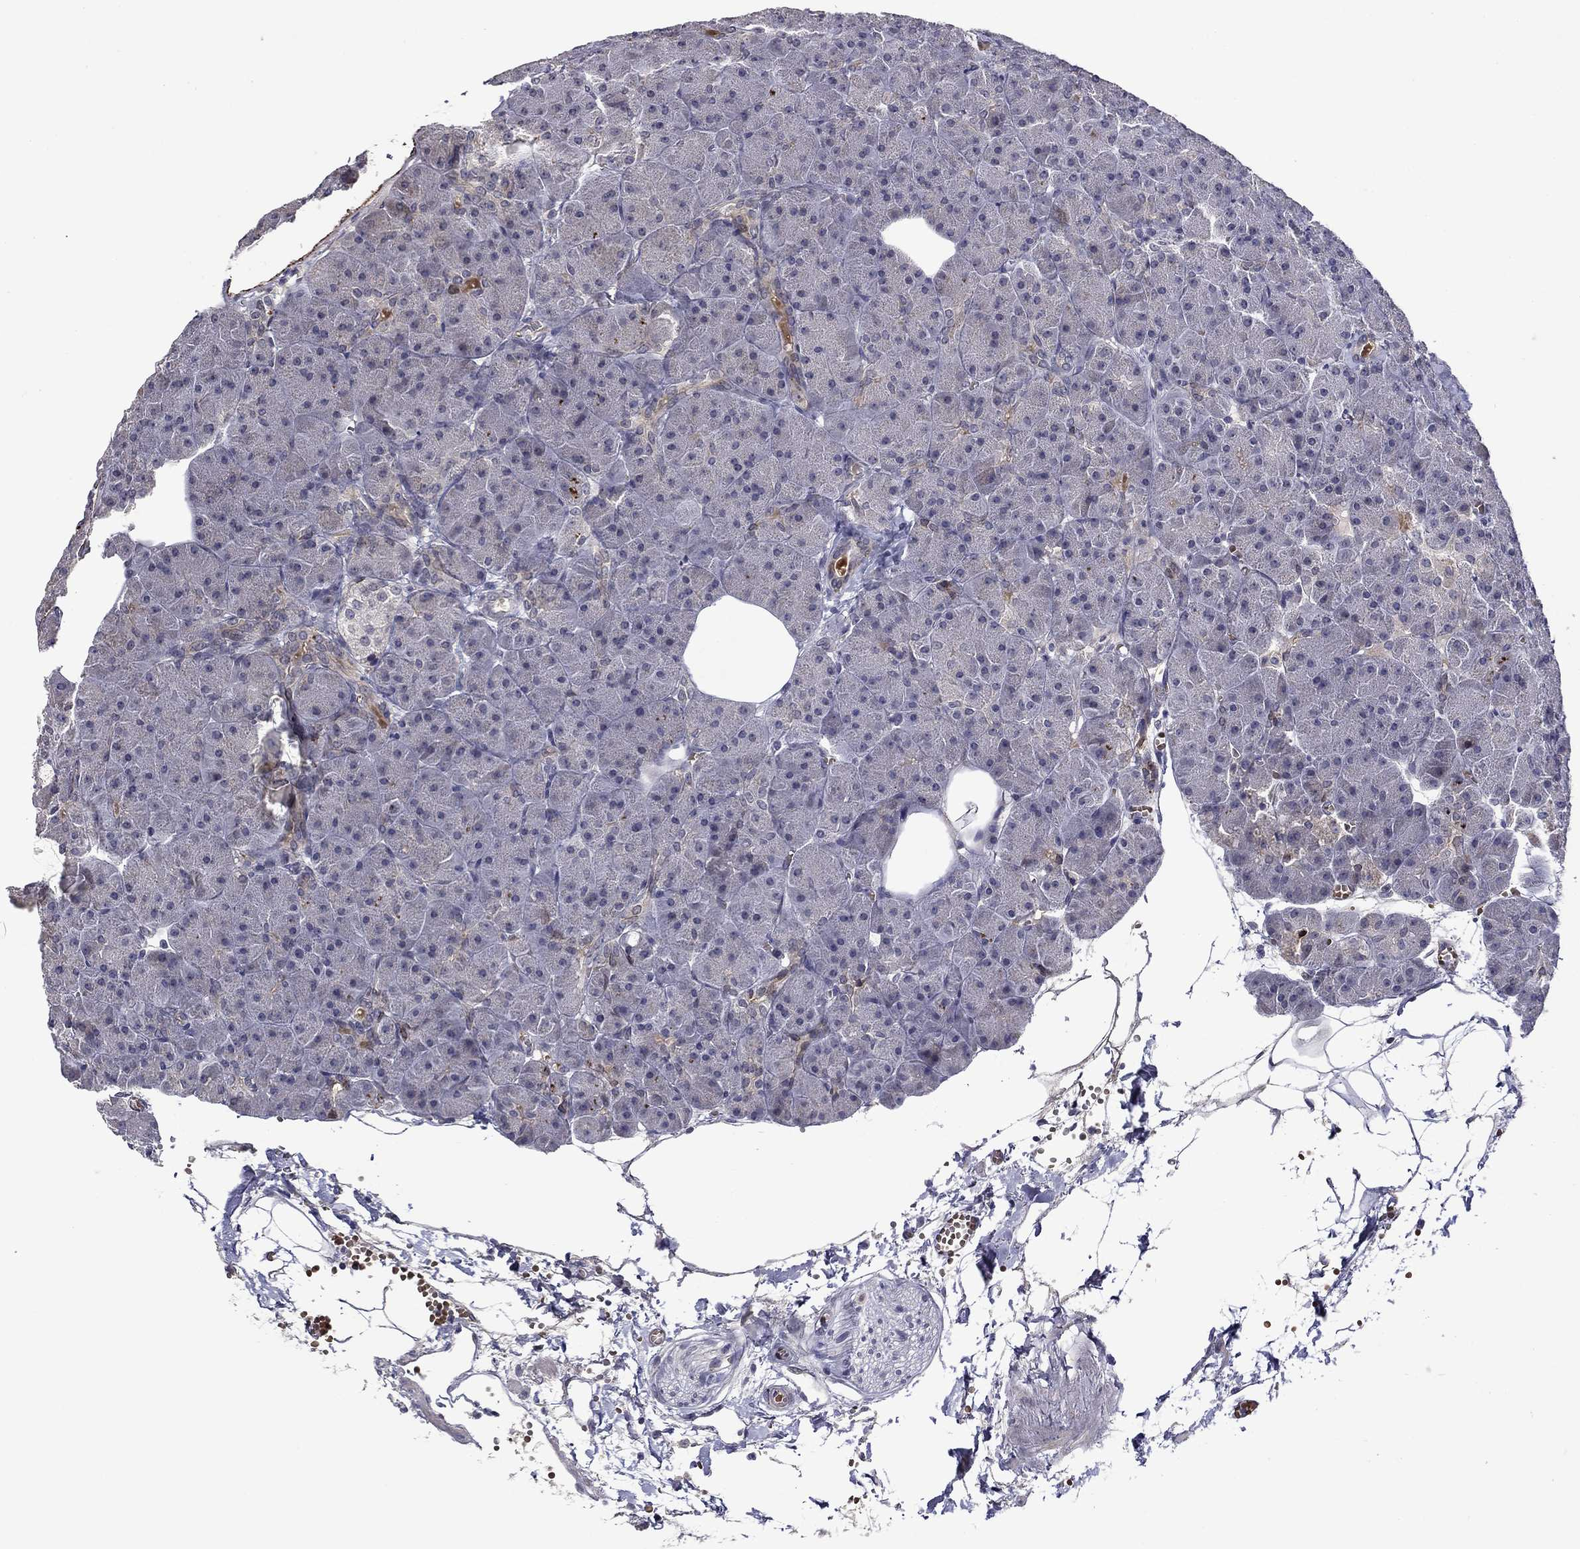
{"staining": {"intensity": "negative", "quantity": "none", "location": "none"}, "tissue": "pancreas", "cell_type": "Exocrine glandular cells", "image_type": "normal", "snomed": [{"axis": "morphology", "description": "Normal tissue, NOS"}, {"axis": "topography", "description": "Pancreas"}], "caption": "This image is of normal pancreas stained with immunohistochemistry (IHC) to label a protein in brown with the nuclei are counter-stained blue. There is no staining in exocrine glandular cells.", "gene": "SLITRK1", "patient": {"sex": "male", "age": 61}}